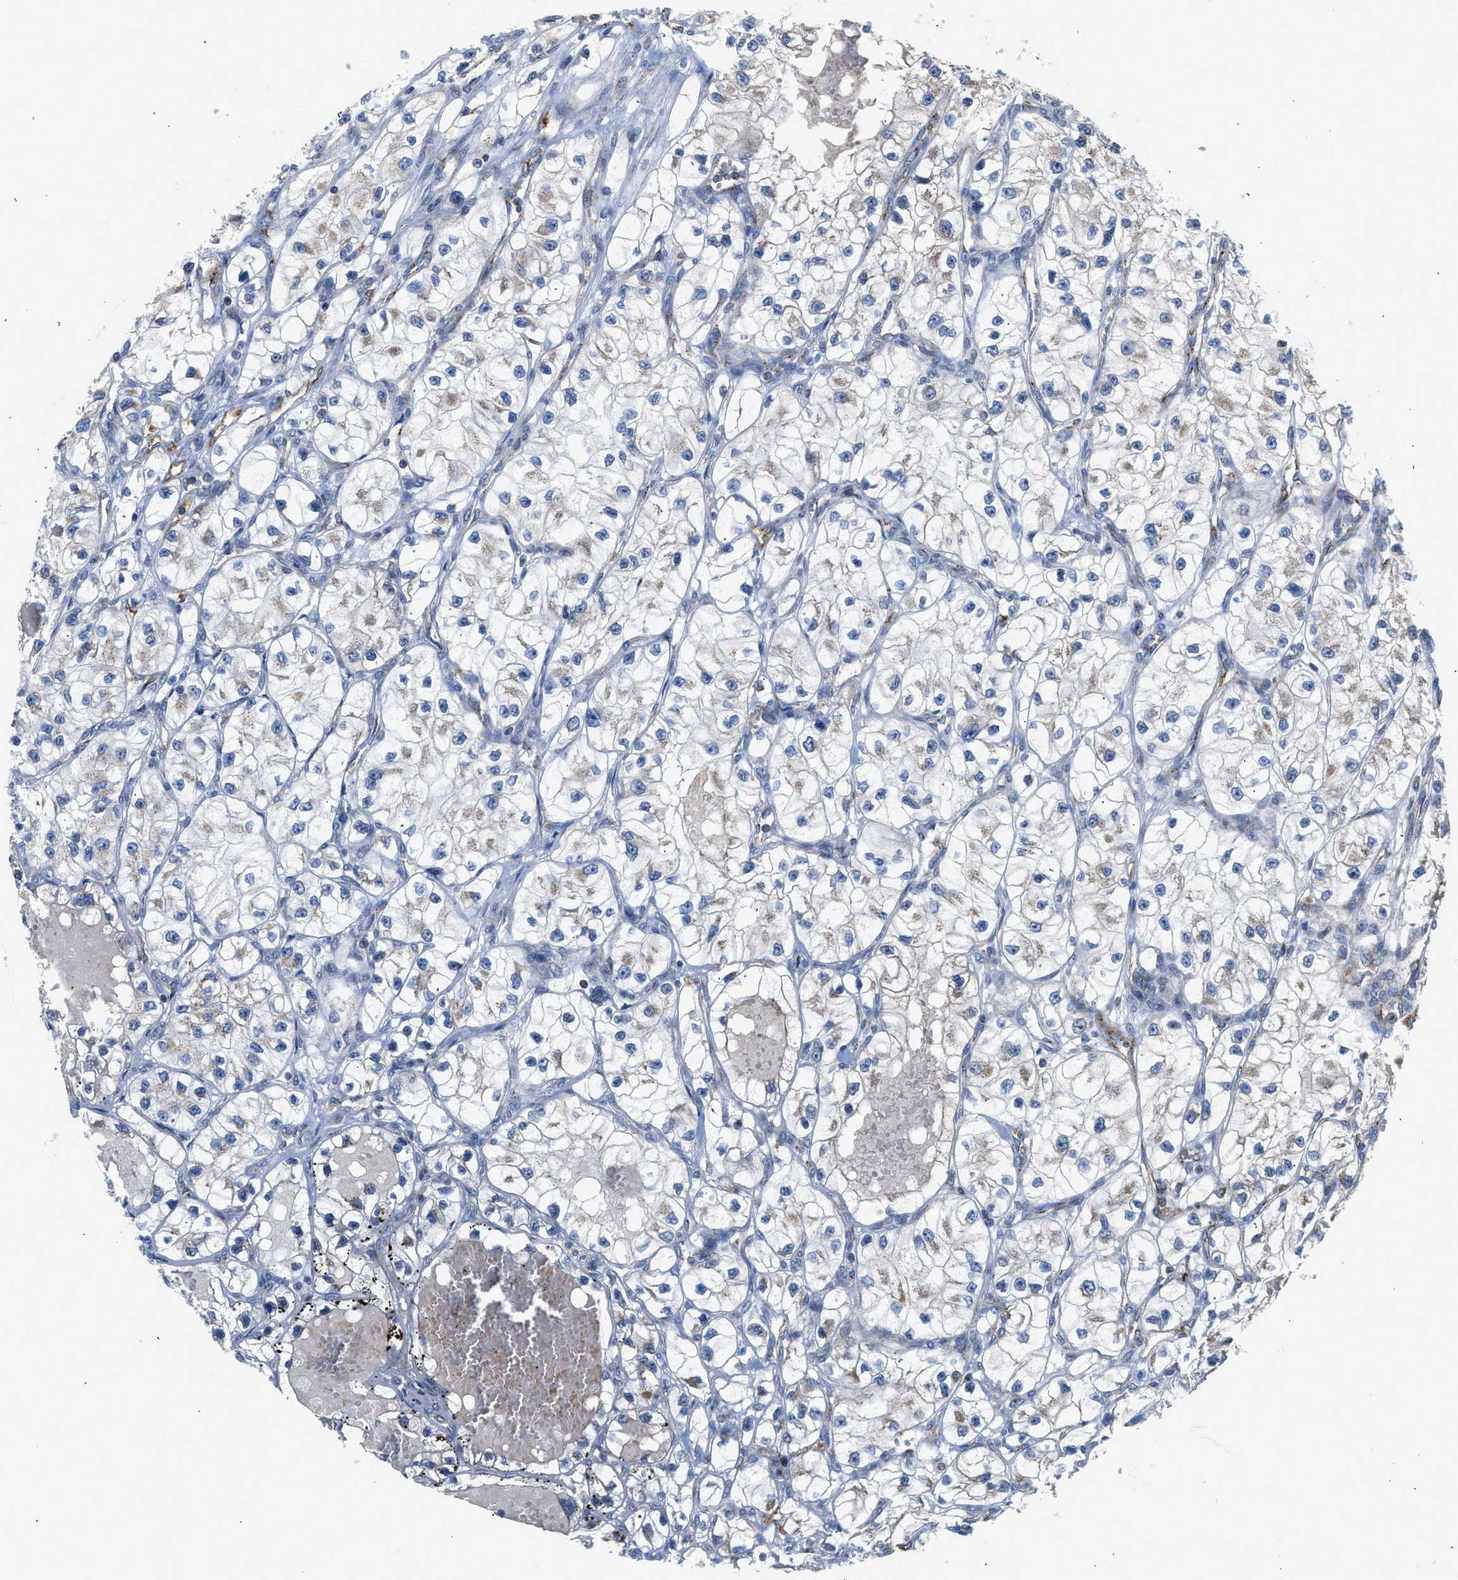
{"staining": {"intensity": "negative", "quantity": "none", "location": "none"}, "tissue": "renal cancer", "cell_type": "Tumor cells", "image_type": "cancer", "snomed": [{"axis": "morphology", "description": "Adenocarcinoma, NOS"}, {"axis": "topography", "description": "Kidney"}], "caption": "Immunohistochemistry histopathology image of renal cancer stained for a protein (brown), which exhibits no expression in tumor cells.", "gene": "PIM1", "patient": {"sex": "female", "age": 57}}